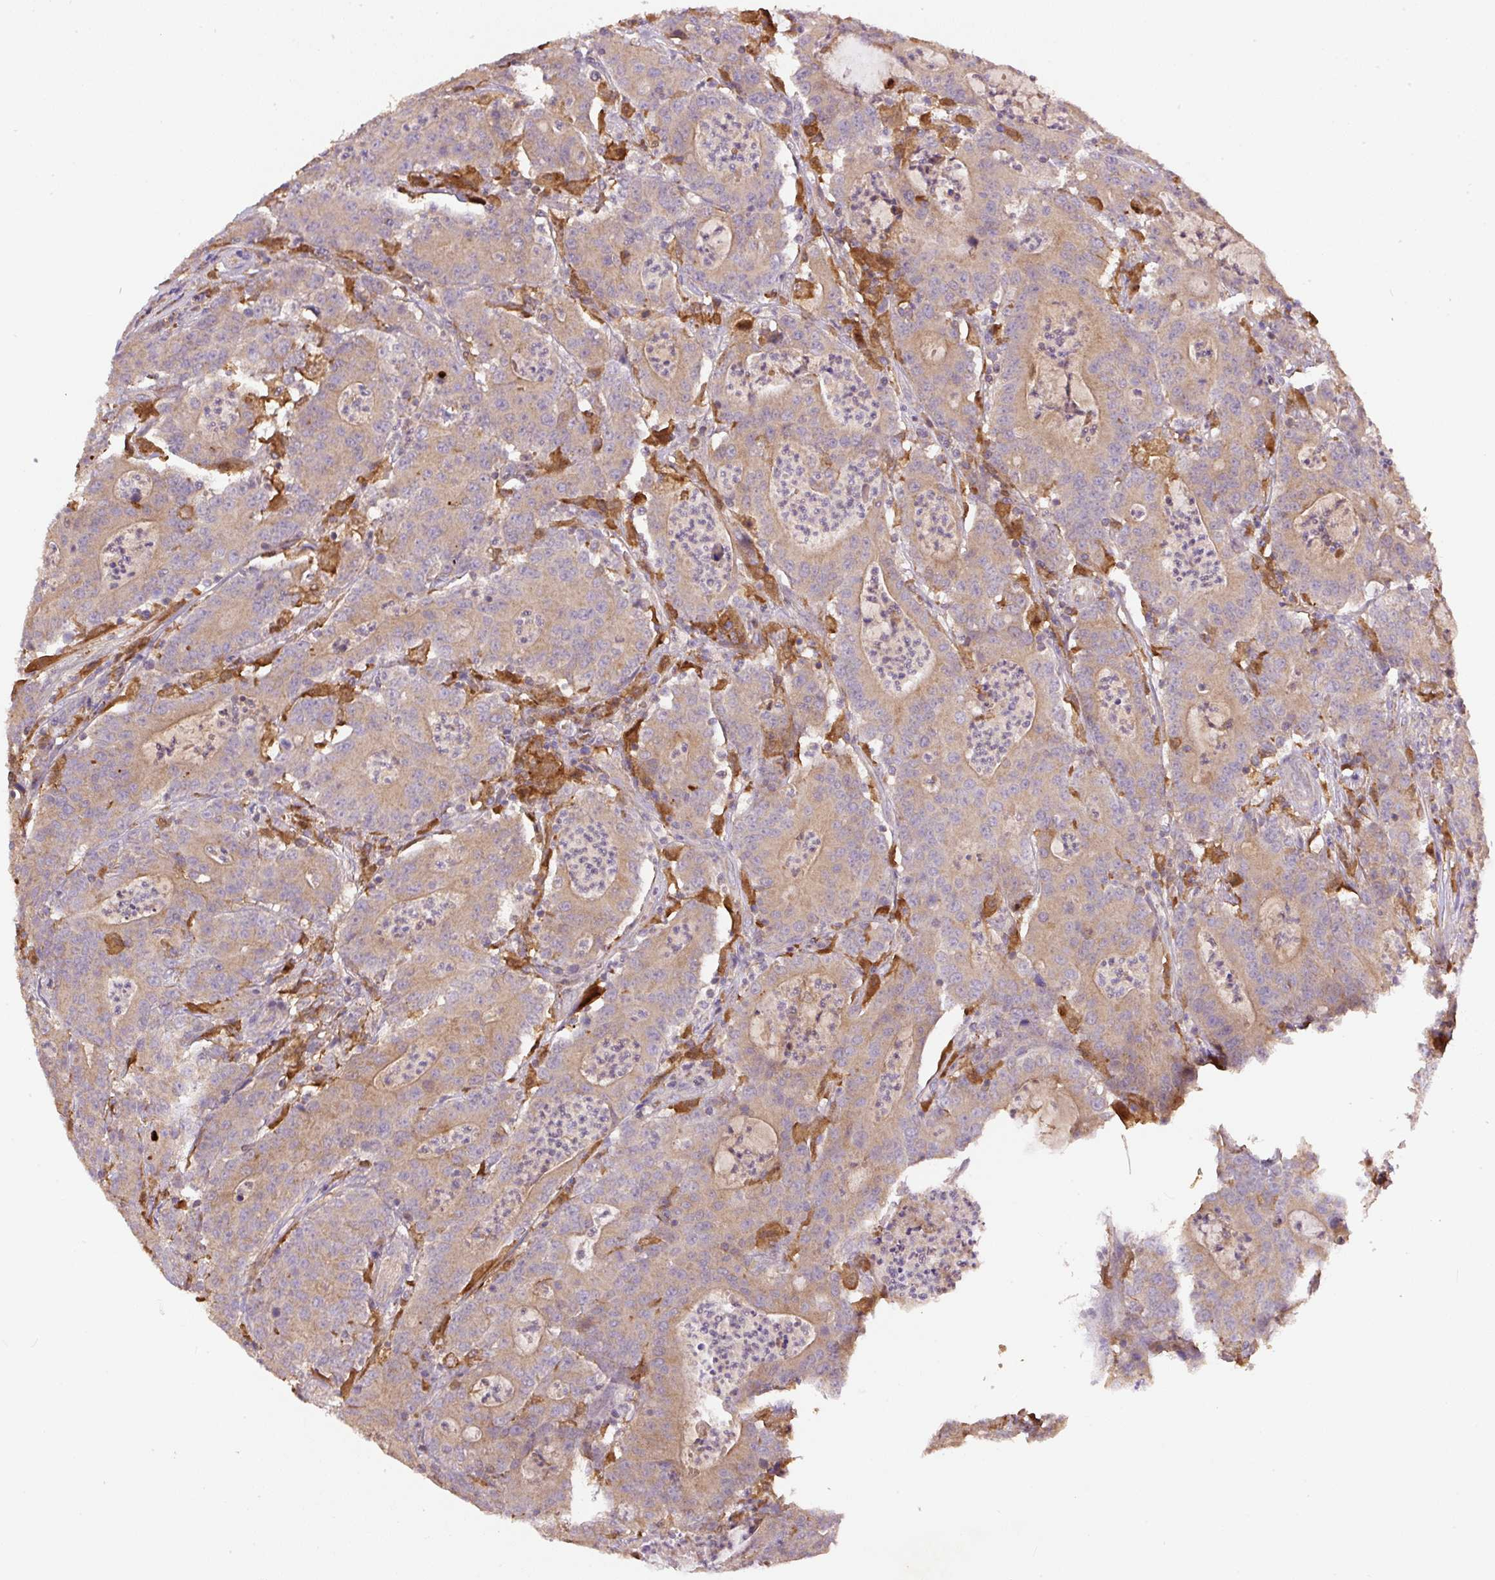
{"staining": {"intensity": "weak", "quantity": ">75%", "location": "cytoplasmic/membranous"}, "tissue": "colorectal cancer", "cell_type": "Tumor cells", "image_type": "cancer", "snomed": [{"axis": "morphology", "description": "Adenocarcinoma, NOS"}, {"axis": "topography", "description": "Colon"}], "caption": "Tumor cells demonstrate weak cytoplasmic/membranous positivity in about >75% of cells in adenocarcinoma (colorectal).", "gene": "DAPK1", "patient": {"sex": "male", "age": 83}}